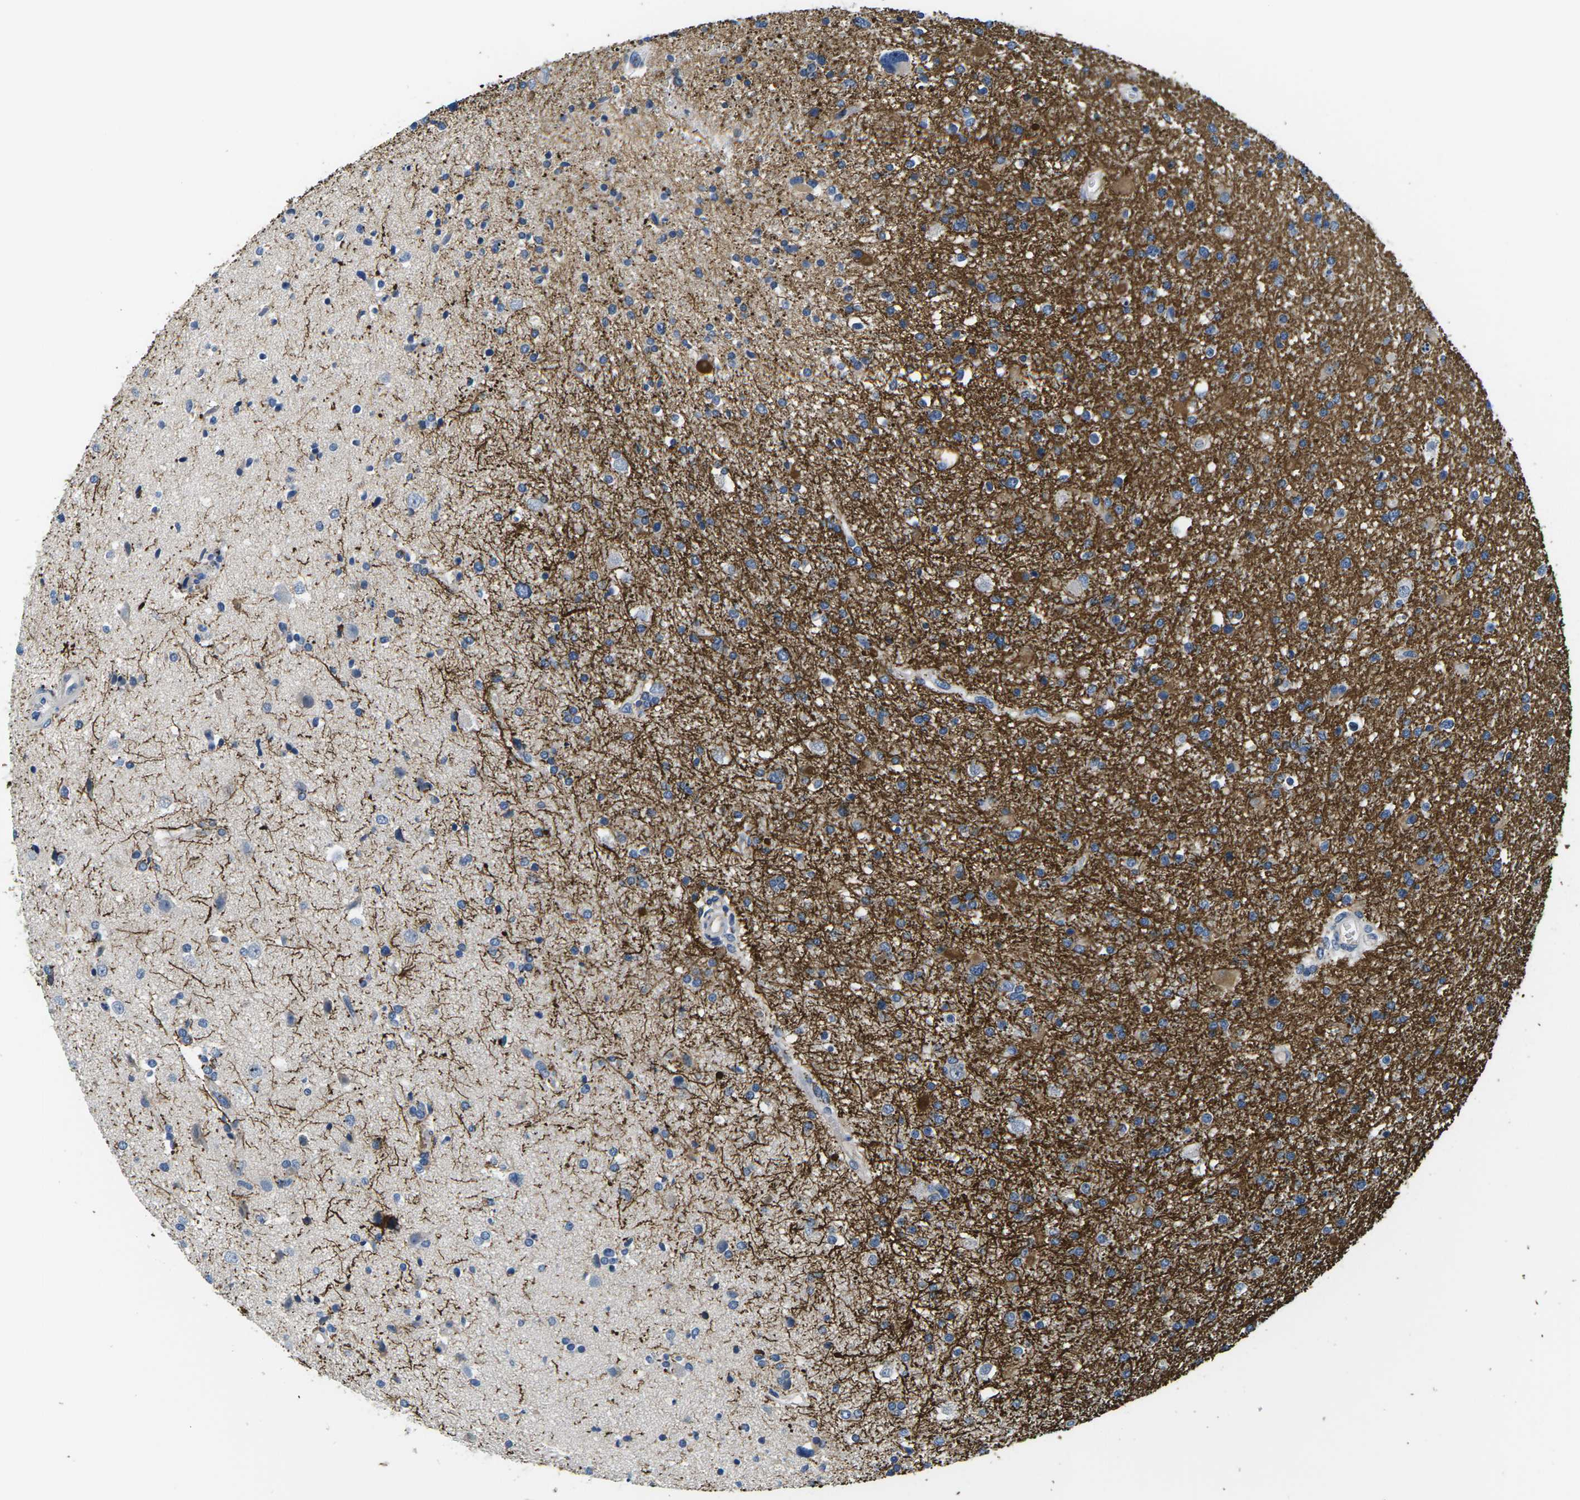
{"staining": {"intensity": "strong", "quantity": "25%-75%", "location": "cytoplasmic/membranous"}, "tissue": "glioma", "cell_type": "Tumor cells", "image_type": "cancer", "snomed": [{"axis": "morphology", "description": "Glioma, malignant, High grade"}, {"axis": "topography", "description": "Brain"}], "caption": "Immunohistochemical staining of human malignant glioma (high-grade) shows strong cytoplasmic/membranous protein positivity in approximately 25%-75% of tumor cells. The protein of interest is shown in brown color, while the nuclei are stained blue.", "gene": "TSPAN2", "patient": {"sex": "male", "age": 33}}